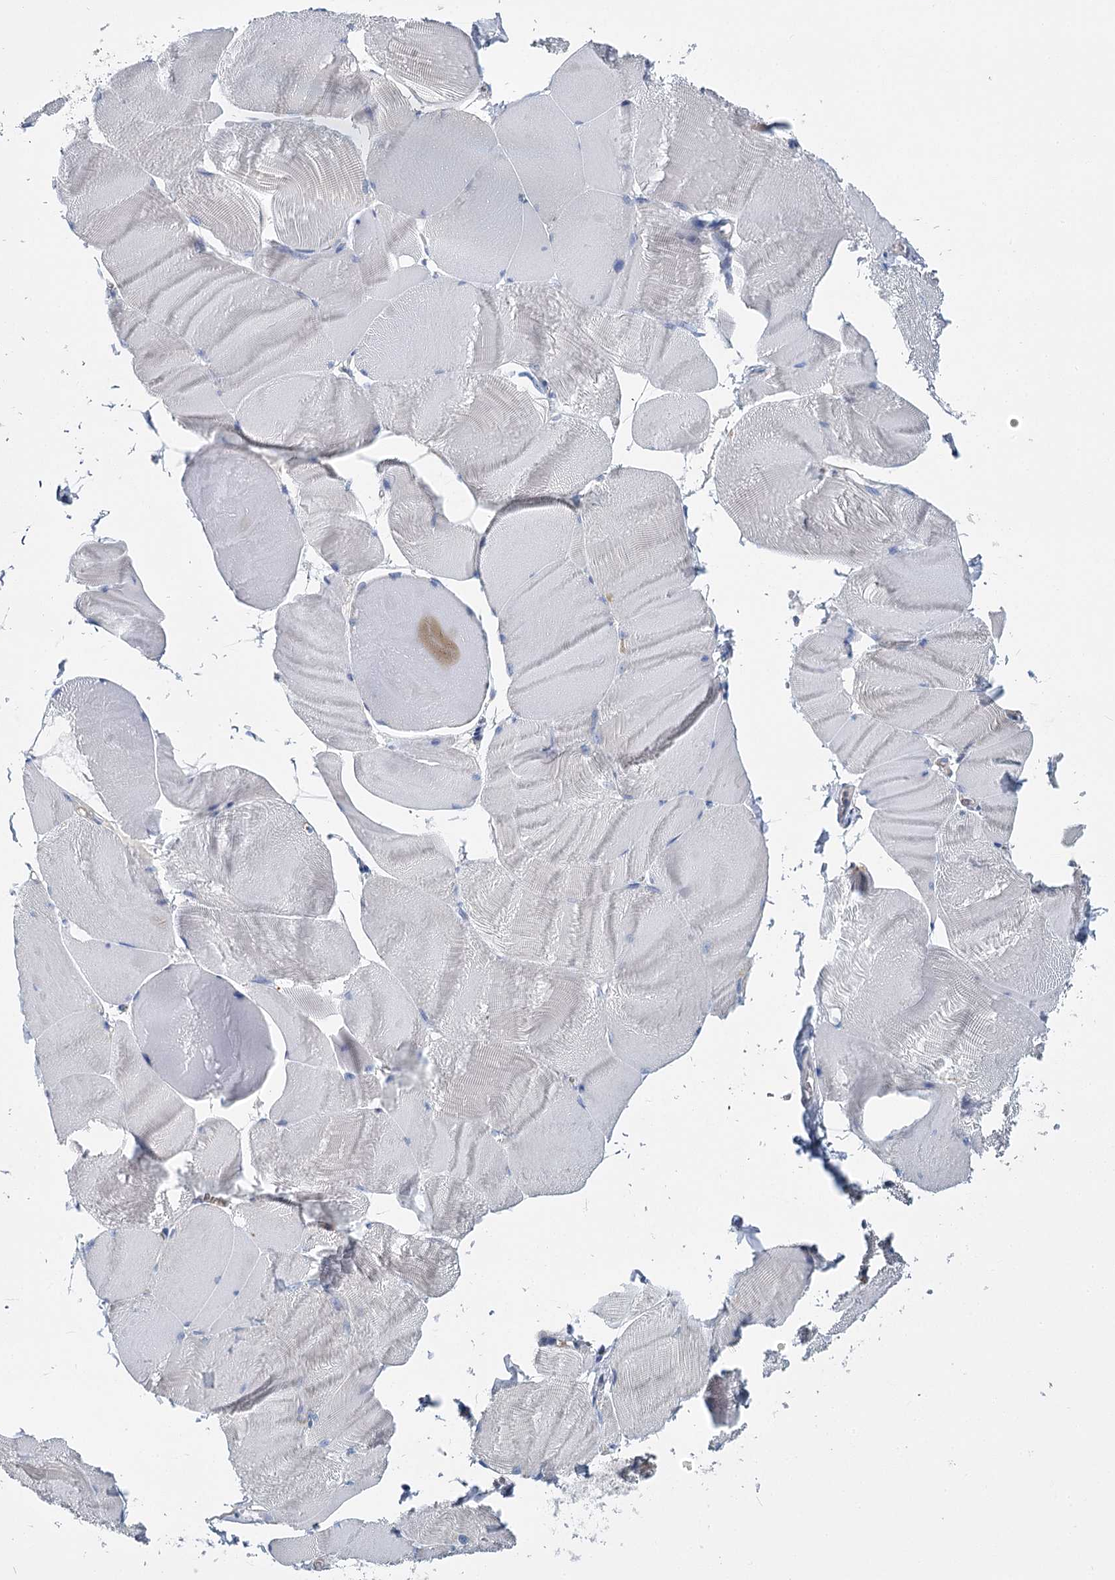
{"staining": {"intensity": "negative", "quantity": "none", "location": "none"}, "tissue": "skeletal muscle", "cell_type": "Myocytes", "image_type": "normal", "snomed": [{"axis": "morphology", "description": "Normal tissue, NOS"}, {"axis": "morphology", "description": "Basal cell carcinoma"}, {"axis": "topography", "description": "Skeletal muscle"}], "caption": "Immunohistochemistry of benign human skeletal muscle exhibits no expression in myocytes.", "gene": "ANKRD16", "patient": {"sex": "female", "age": 64}}